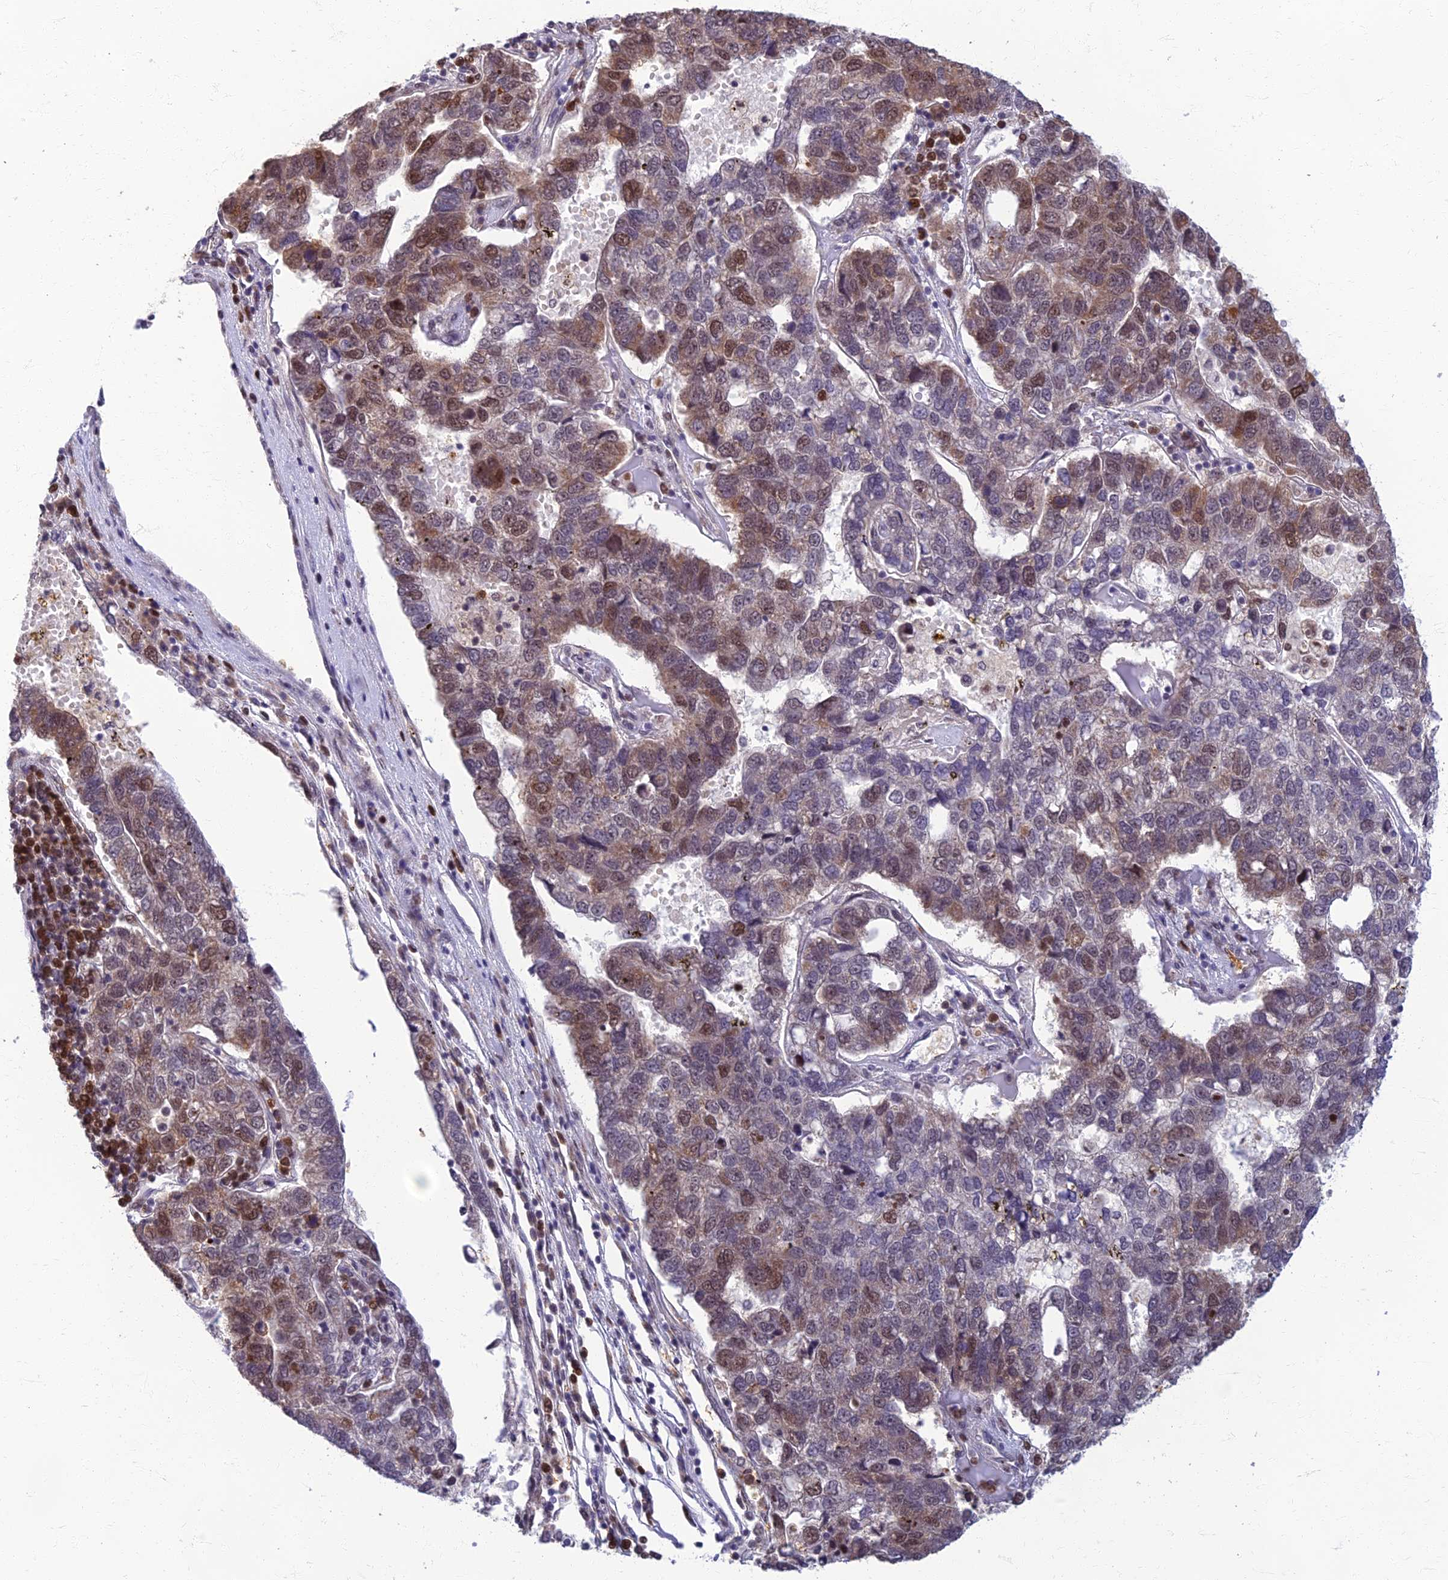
{"staining": {"intensity": "moderate", "quantity": "25%-75%", "location": "nuclear"}, "tissue": "pancreatic cancer", "cell_type": "Tumor cells", "image_type": "cancer", "snomed": [{"axis": "morphology", "description": "Adenocarcinoma, NOS"}, {"axis": "topography", "description": "Pancreas"}], "caption": "The immunohistochemical stain highlights moderate nuclear expression in tumor cells of pancreatic cancer tissue.", "gene": "EARS2", "patient": {"sex": "female", "age": 61}}